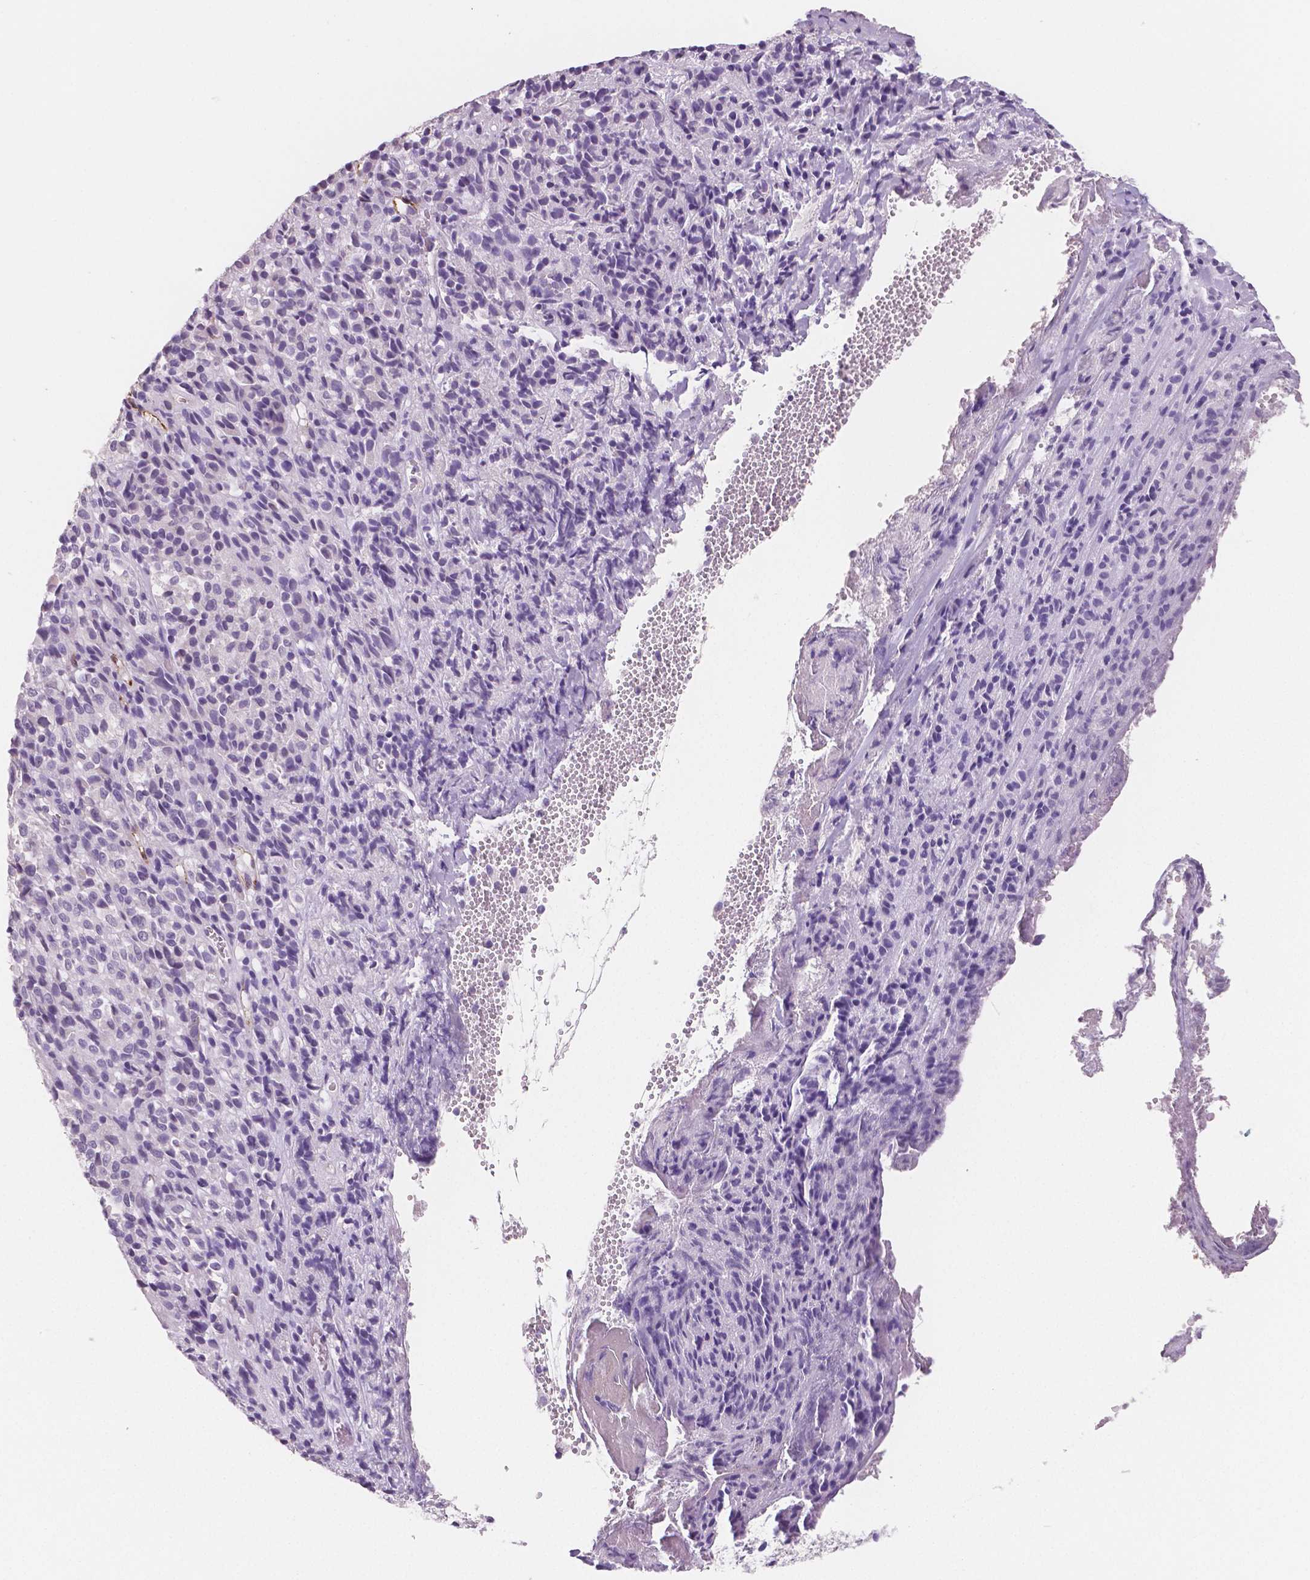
{"staining": {"intensity": "negative", "quantity": "none", "location": "none"}, "tissue": "melanoma", "cell_type": "Tumor cells", "image_type": "cancer", "snomed": [{"axis": "morphology", "description": "Malignant melanoma, Metastatic site"}, {"axis": "topography", "description": "Brain"}], "caption": "Melanoma stained for a protein using IHC exhibits no positivity tumor cells.", "gene": "TSPAN7", "patient": {"sex": "female", "age": 56}}